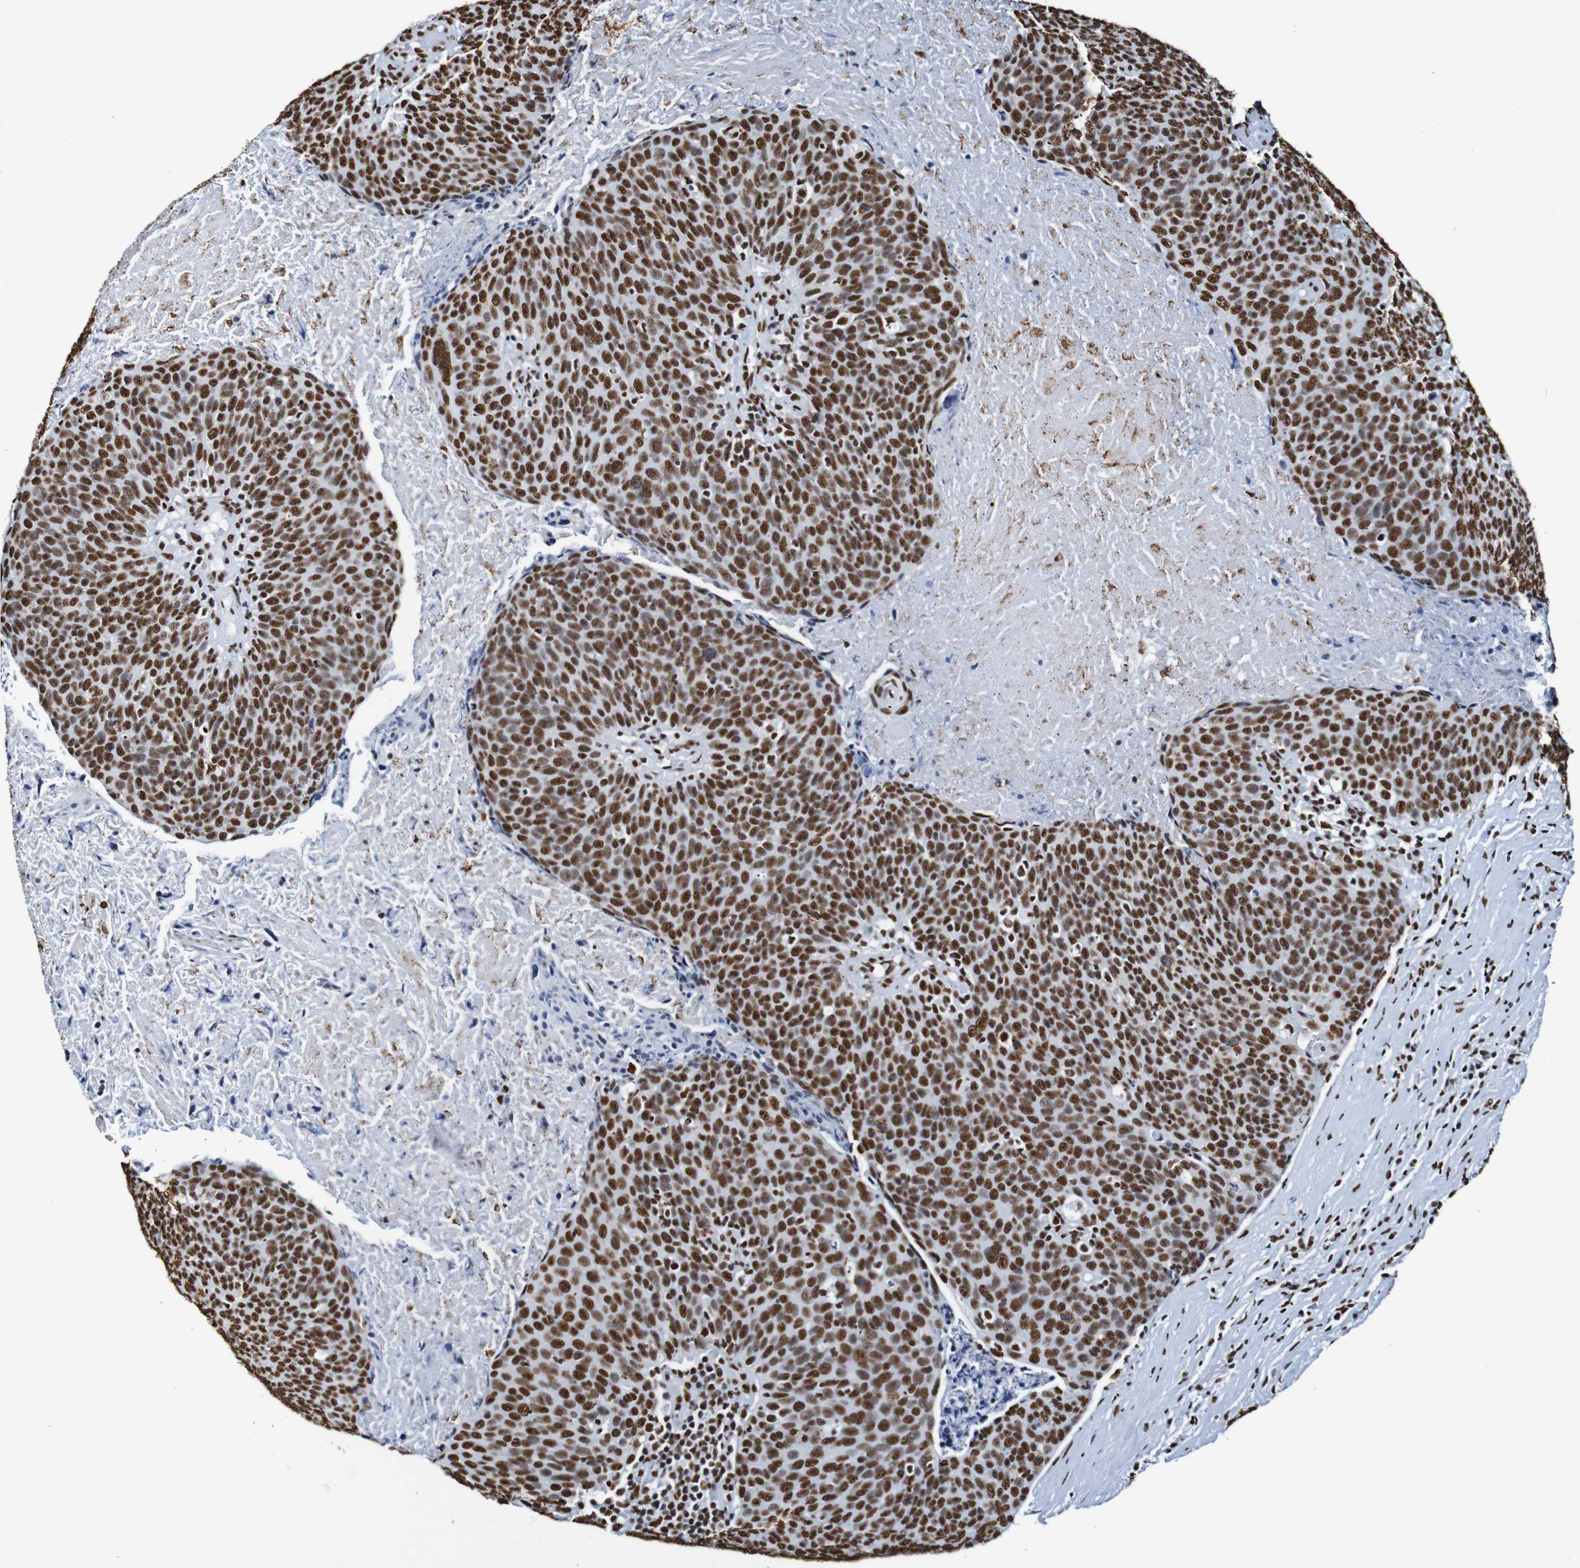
{"staining": {"intensity": "strong", "quantity": ">75%", "location": "nuclear"}, "tissue": "head and neck cancer", "cell_type": "Tumor cells", "image_type": "cancer", "snomed": [{"axis": "morphology", "description": "Squamous cell carcinoma, NOS"}, {"axis": "morphology", "description": "Squamous cell carcinoma, metastatic, NOS"}, {"axis": "topography", "description": "Lymph node"}, {"axis": "topography", "description": "Head-Neck"}], "caption": "This photomicrograph demonstrates IHC staining of human head and neck cancer (metastatic squamous cell carcinoma), with high strong nuclear staining in about >75% of tumor cells.", "gene": "SRSF3", "patient": {"sex": "male", "age": 62}}